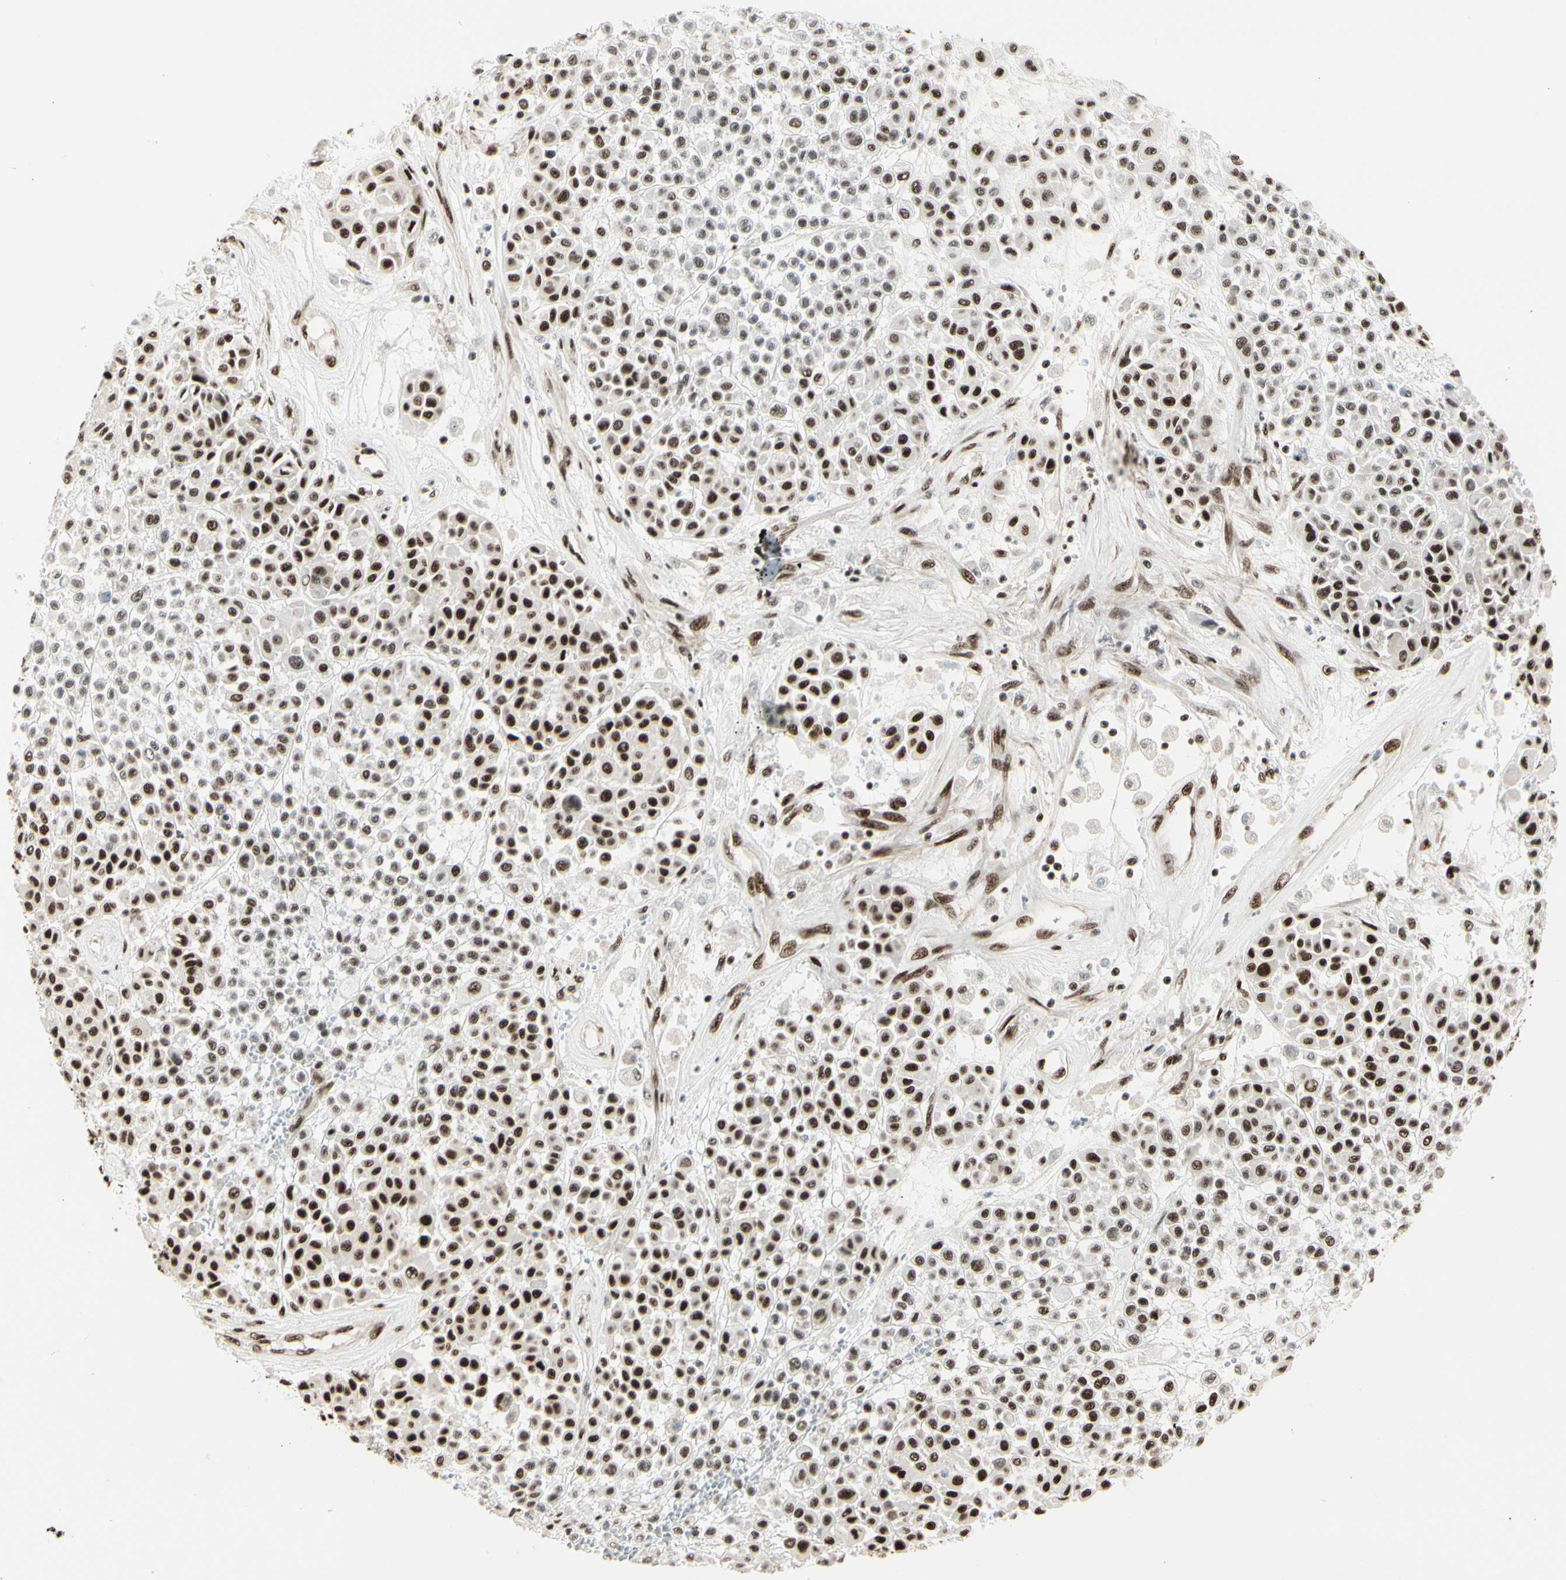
{"staining": {"intensity": "strong", "quantity": ">75%", "location": "nuclear"}, "tissue": "melanoma", "cell_type": "Tumor cells", "image_type": "cancer", "snomed": [{"axis": "morphology", "description": "Malignant melanoma, Metastatic site"}, {"axis": "topography", "description": "Soft tissue"}], "caption": "Immunohistochemistry (IHC) staining of malignant melanoma (metastatic site), which reveals high levels of strong nuclear positivity in about >75% of tumor cells indicating strong nuclear protein positivity. The staining was performed using DAB (3,3'-diaminobenzidine) (brown) for protein detection and nuclei were counterstained in hematoxylin (blue).", "gene": "HEXIM1", "patient": {"sex": "male", "age": 41}}